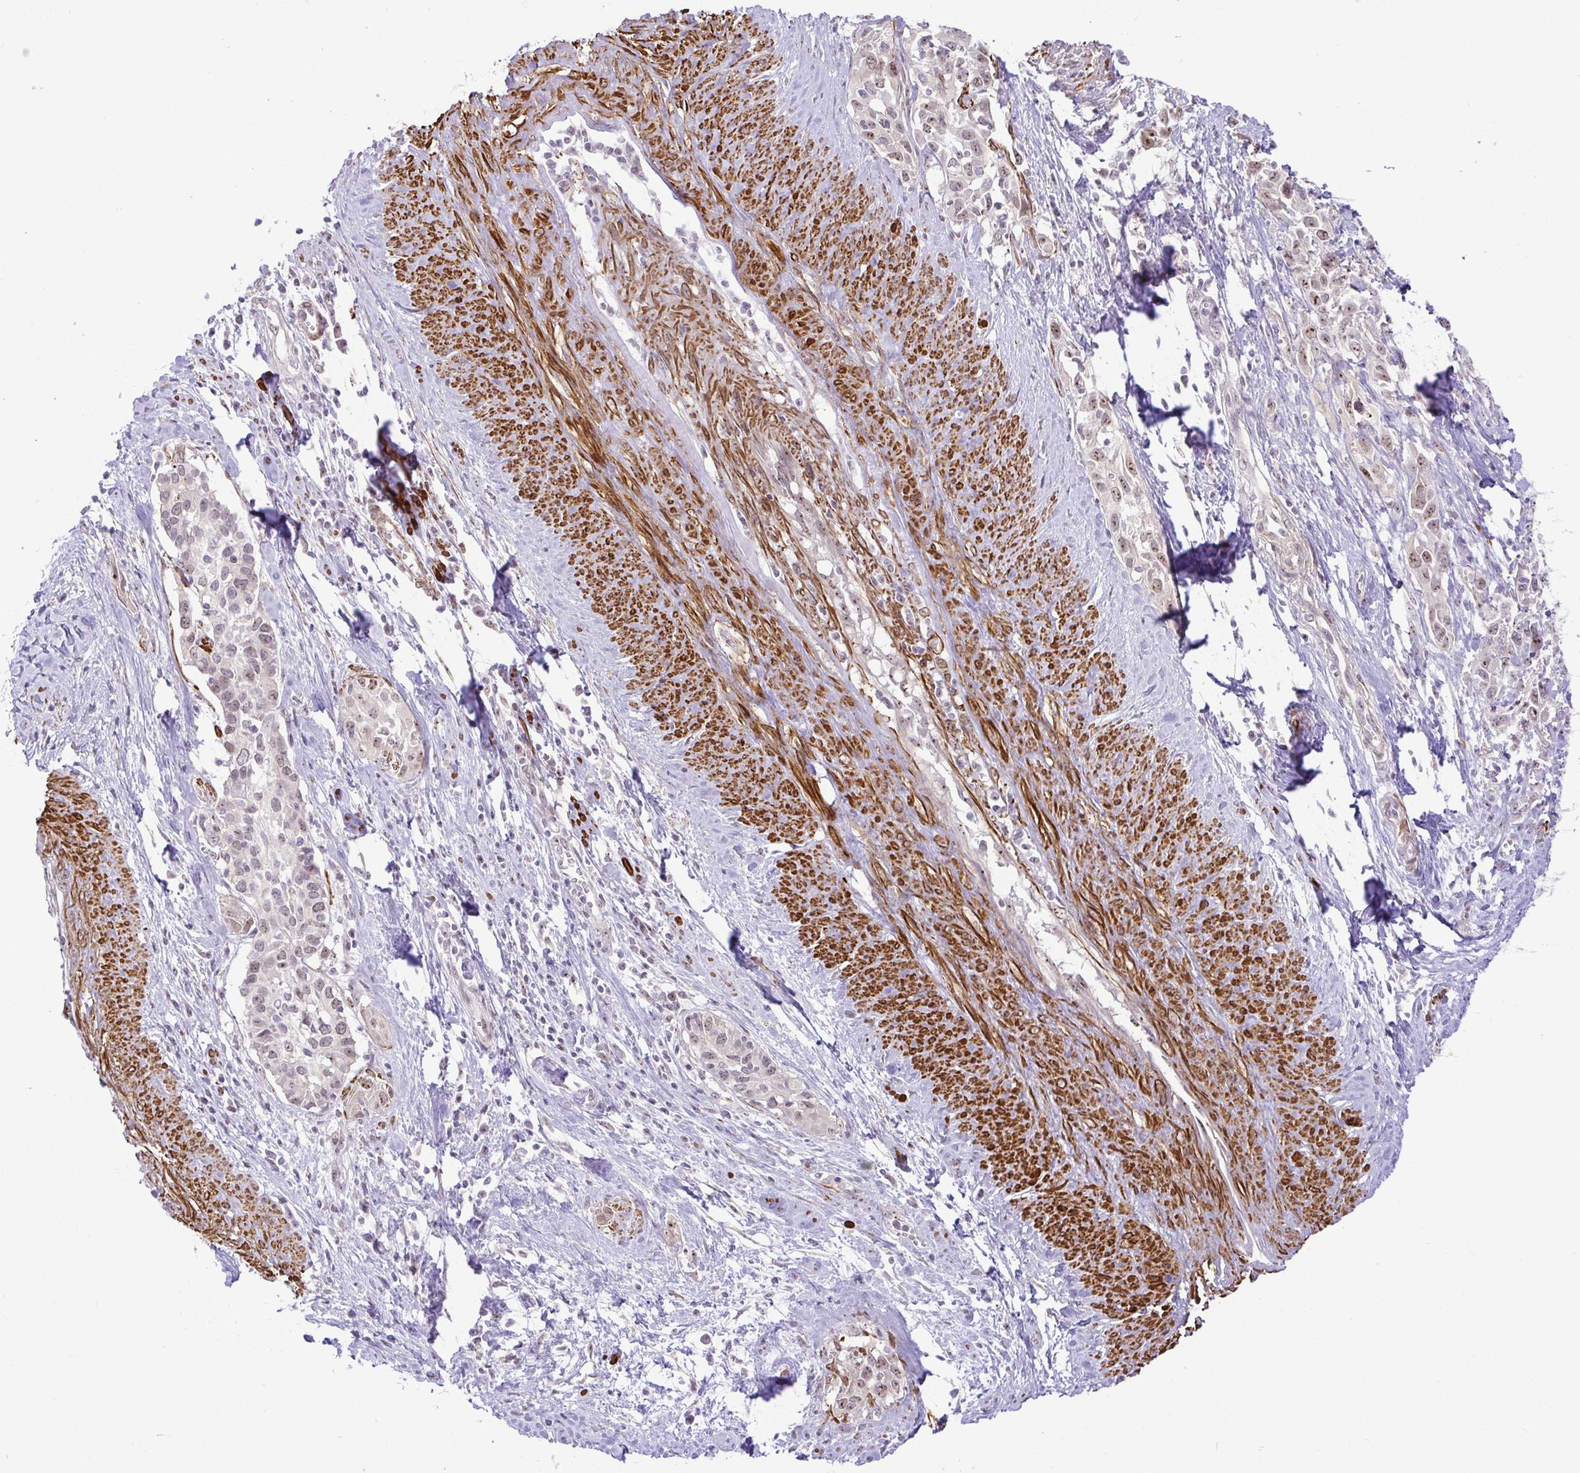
{"staining": {"intensity": "weak", "quantity": "25%-75%", "location": "nuclear"}, "tissue": "cervical cancer", "cell_type": "Tumor cells", "image_type": "cancer", "snomed": [{"axis": "morphology", "description": "Squamous cell carcinoma, NOS"}, {"axis": "topography", "description": "Cervix"}], "caption": "Immunohistochemistry micrograph of human cervical cancer (squamous cell carcinoma) stained for a protein (brown), which exhibits low levels of weak nuclear expression in about 25%-75% of tumor cells.", "gene": "RSL24D1", "patient": {"sex": "female", "age": 51}}